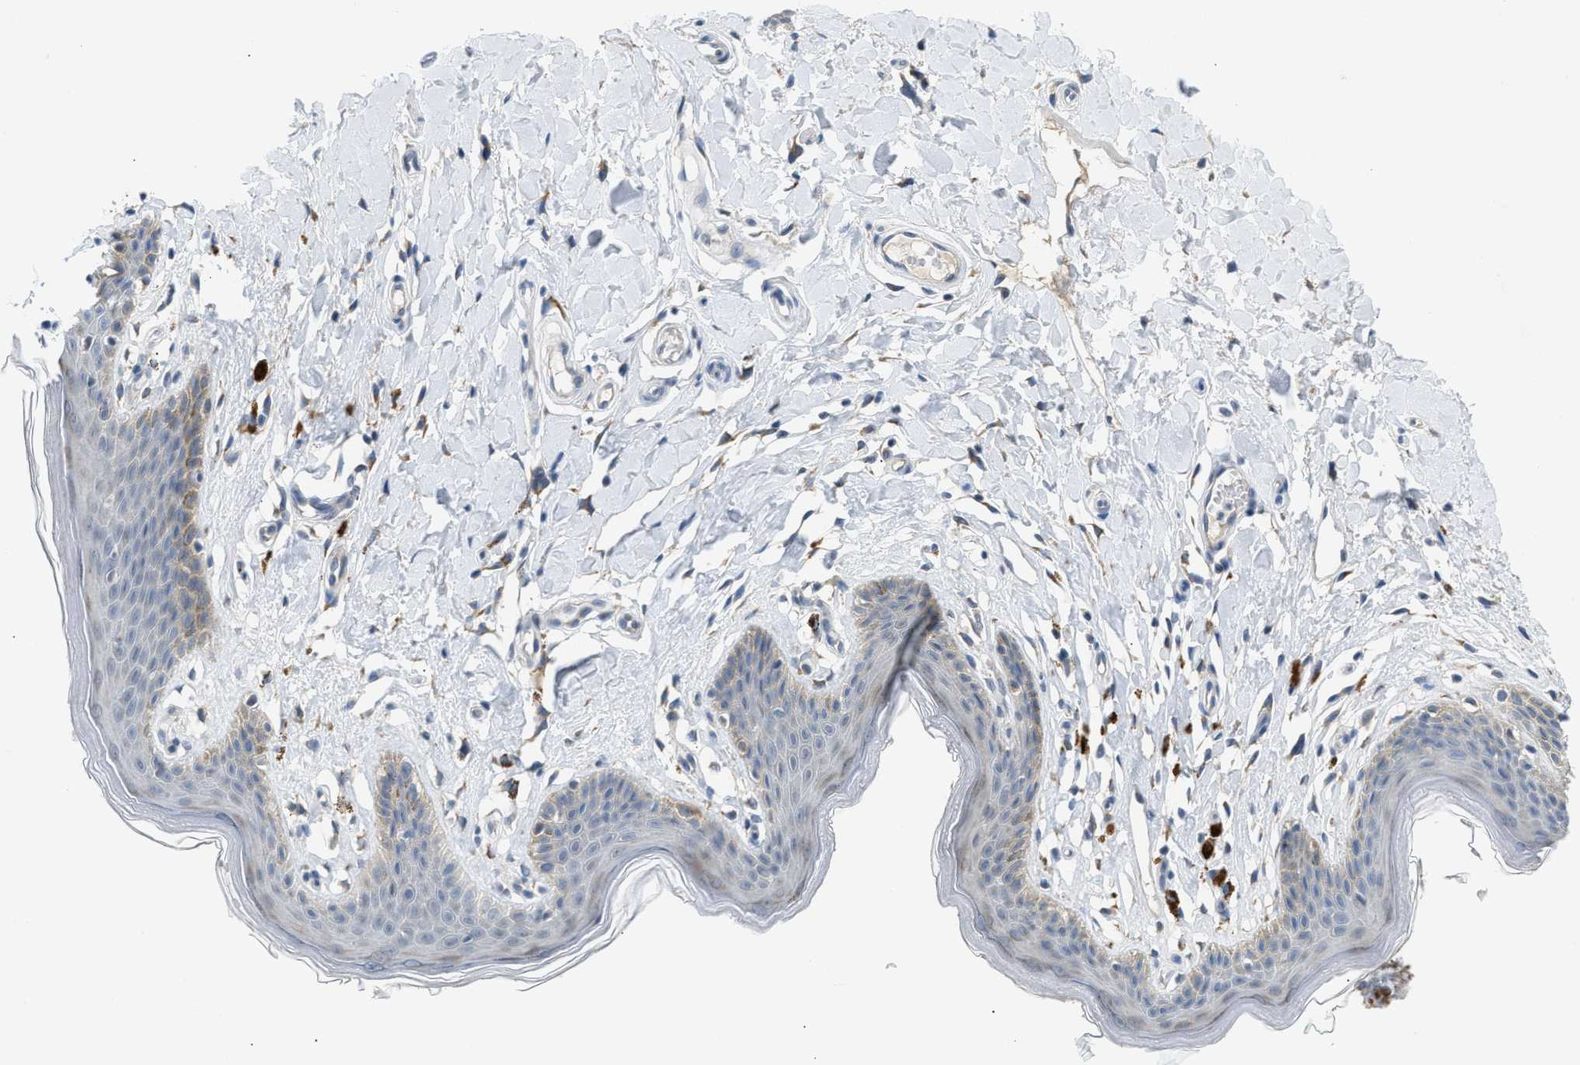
{"staining": {"intensity": "moderate", "quantity": "<25%", "location": "cytoplasmic/membranous"}, "tissue": "skin", "cell_type": "Epidermal cells", "image_type": "normal", "snomed": [{"axis": "morphology", "description": "Normal tissue, NOS"}, {"axis": "topography", "description": "Vulva"}], "caption": "Protein analysis of normal skin reveals moderate cytoplasmic/membranous staining in about <25% of epidermal cells. (brown staining indicates protein expression, while blue staining denotes nuclei).", "gene": "KCNC2", "patient": {"sex": "female", "age": 66}}